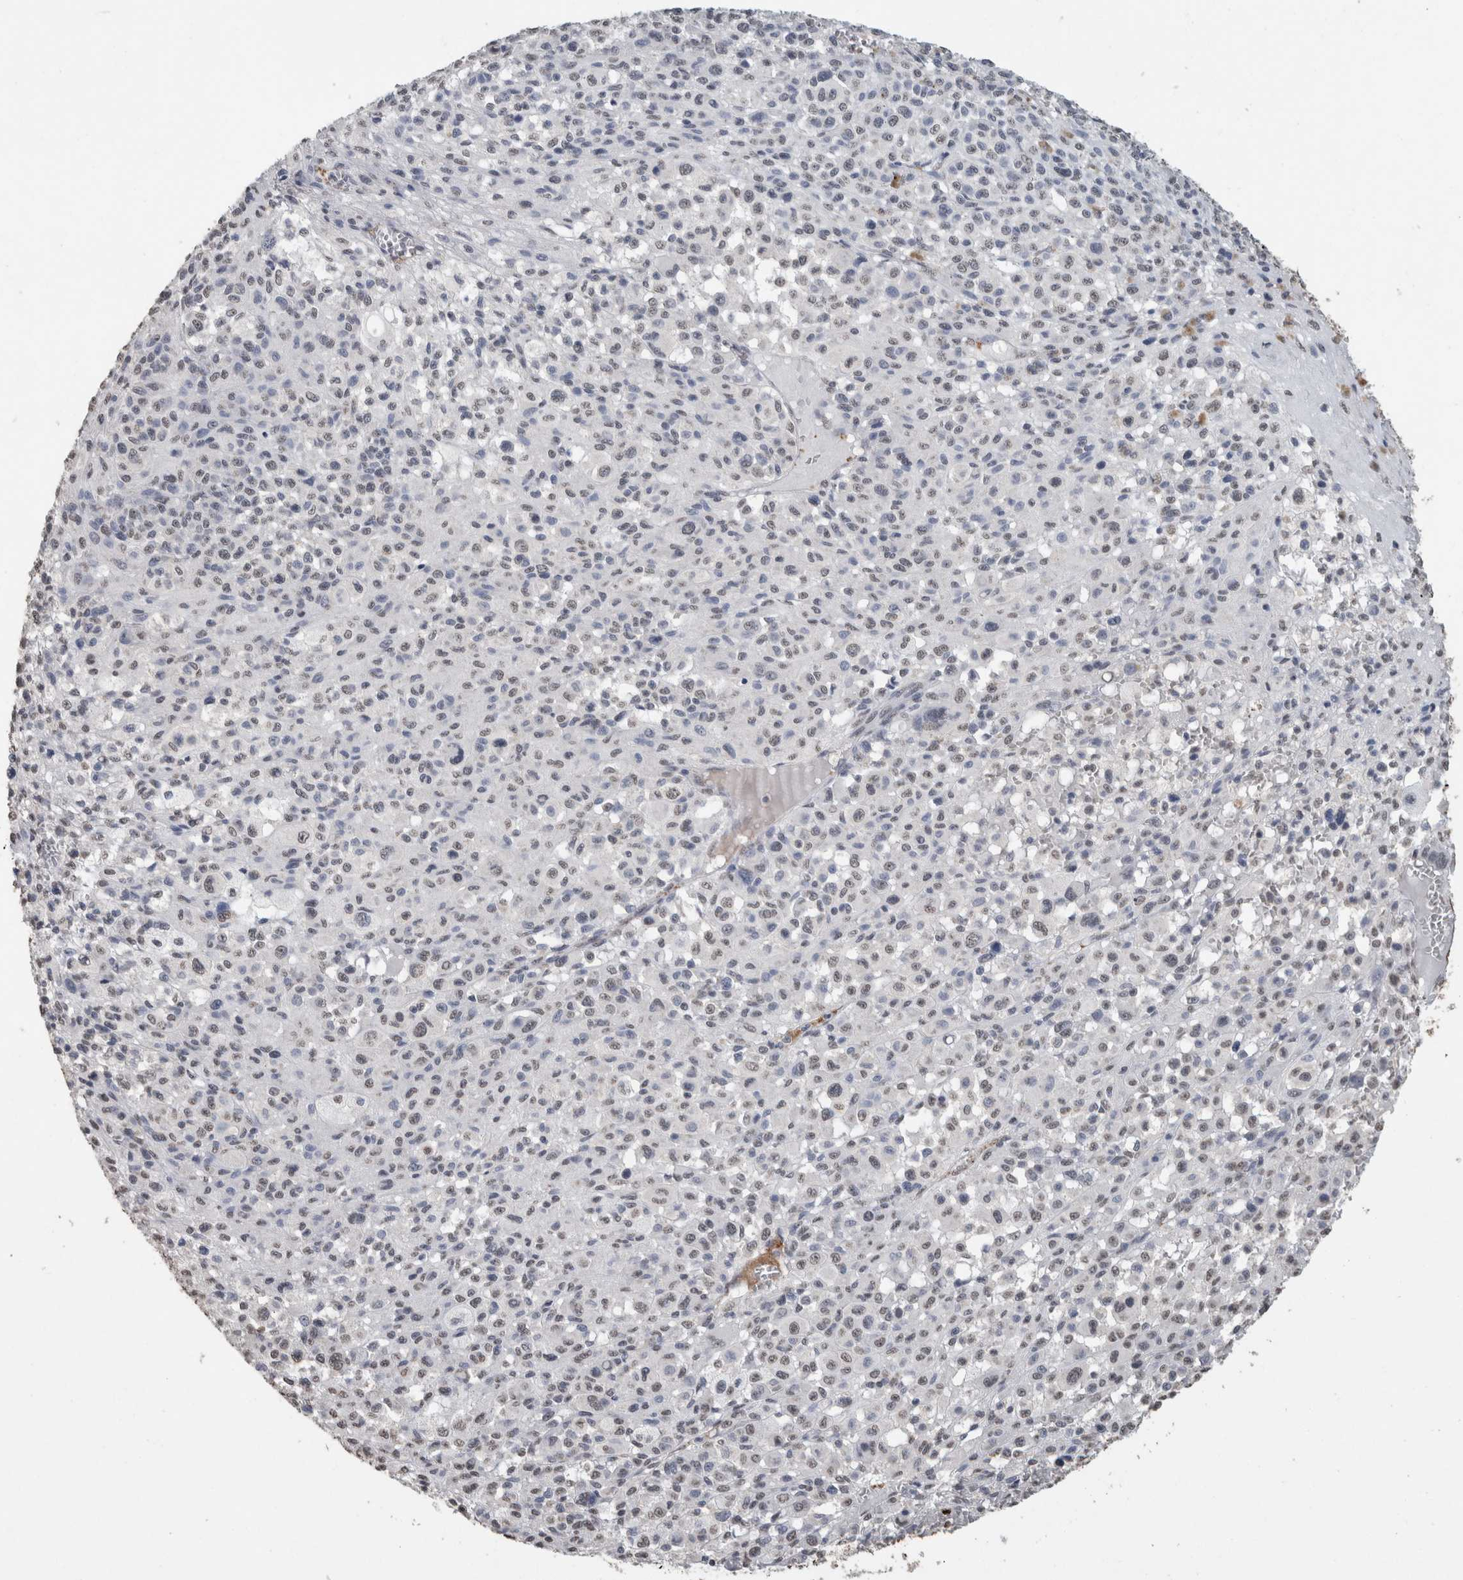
{"staining": {"intensity": "negative", "quantity": "none", "location": "none"}, "tissue": "melanoma", "cell_type": "Tumor cells", "image_type": "cancer", "snomed": [{"axis": "morphology", "description": "Malignant melanoma, Metastatic site"}, {"axis": "topography", "description": "Skin"}], "caption": "An immunohistochemistry photomicrograph of melanoma is shown. There is no staining in tumor cells of melanoma. (Stains: DAB immunohistochemistry (IHC) with hematoxylin counter stain, Microscopy: brightfield microscopy at high magnification).", "gene": "LTBP1", "patient": {"sex": "female", "age": 74}}